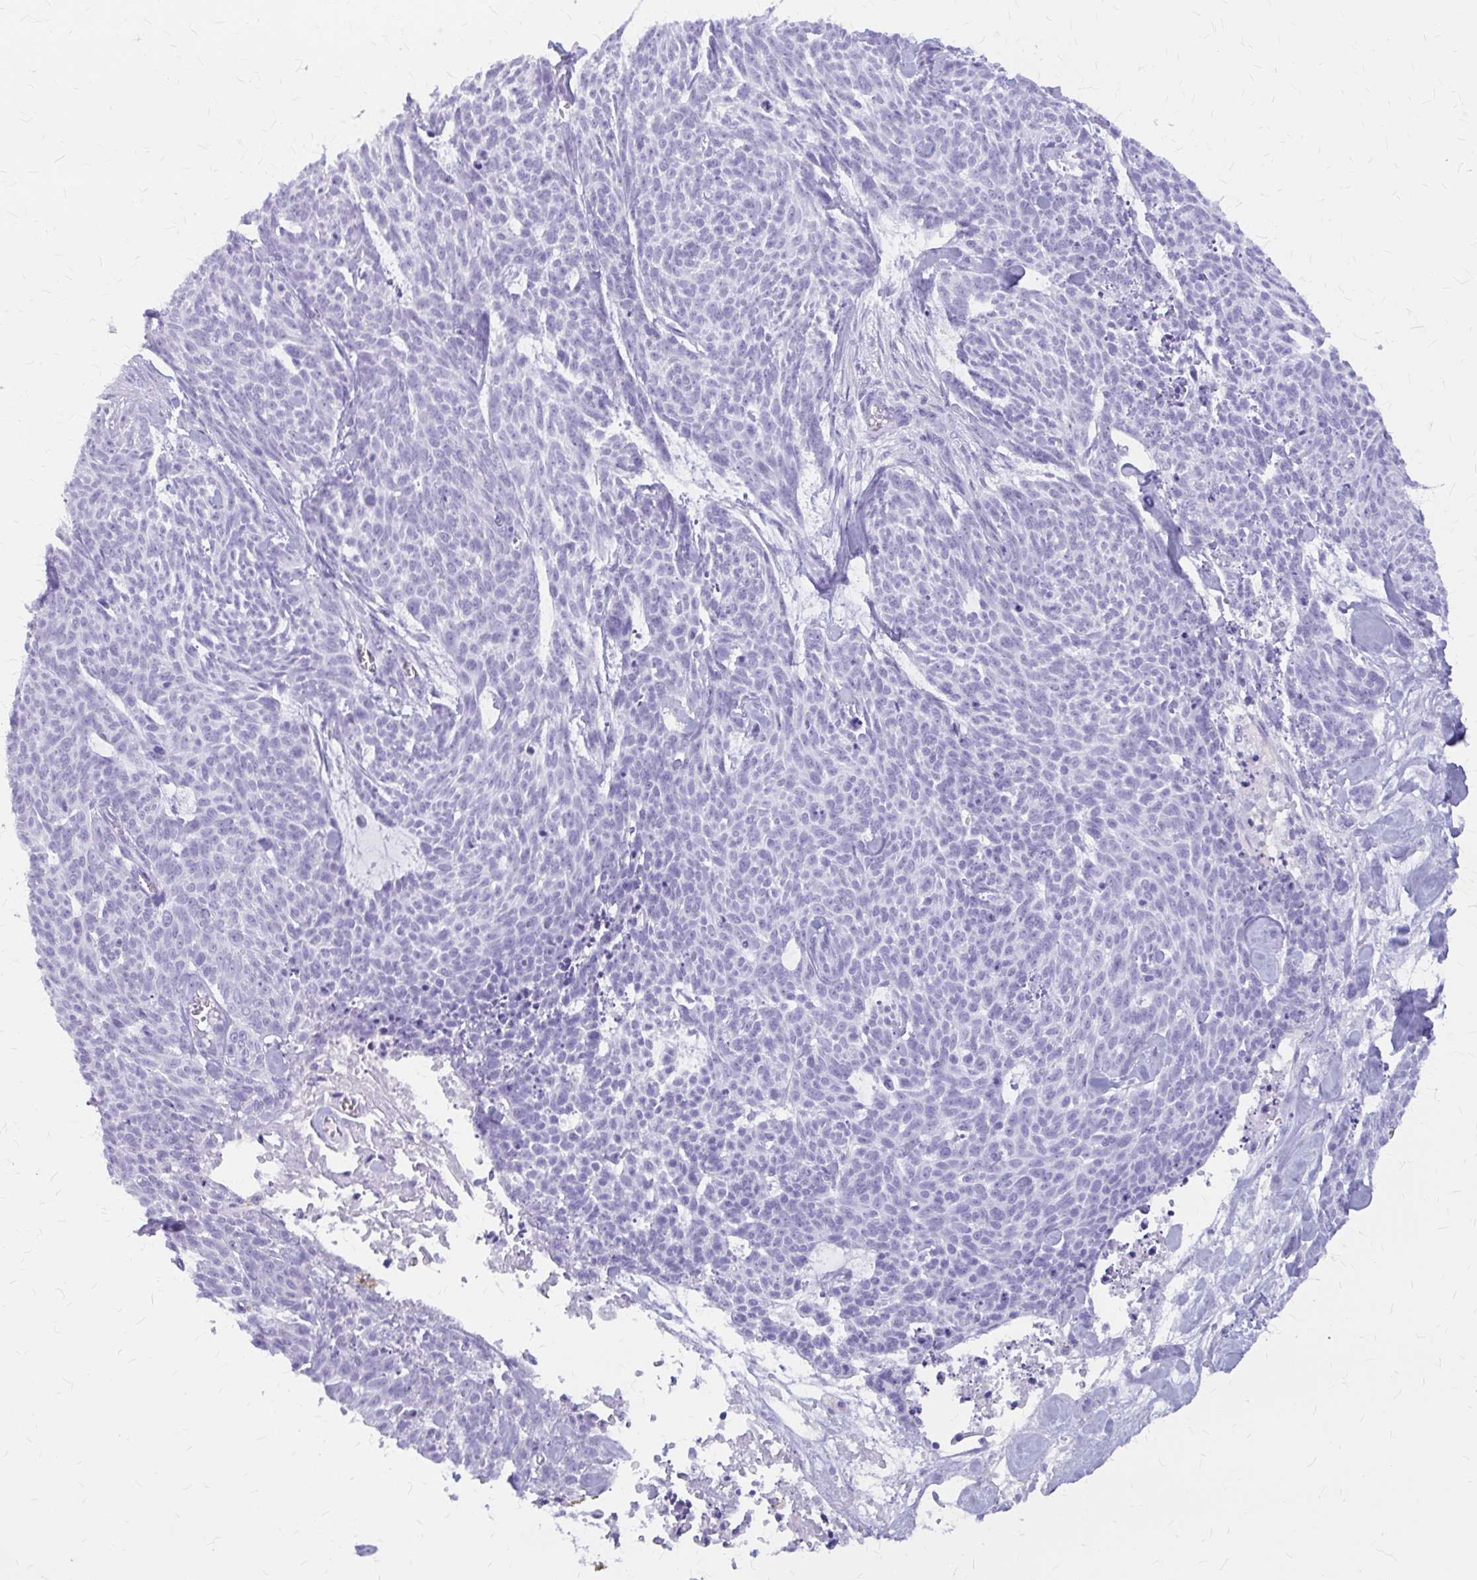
{"staining": {"intensity": "negative", "quantity": "none", "location": "none"}, "tissue": "skin cancer", "cell_type": "Tumor cells", "image_type": "cancer", "snomed": [{"axis": "morphology", "description": "Basal cell carcinoma"}, {"axis": "topography", "description": "Skin"}], "caption": "The micrograph shows no staining of tumor cells in skin cancer. (Brightfield microscopy of DAB immunohistochemistry (IHC) at high magnification).", "gene": "KLHDC7A", "patient": {"sex": "female", "age": 93}}